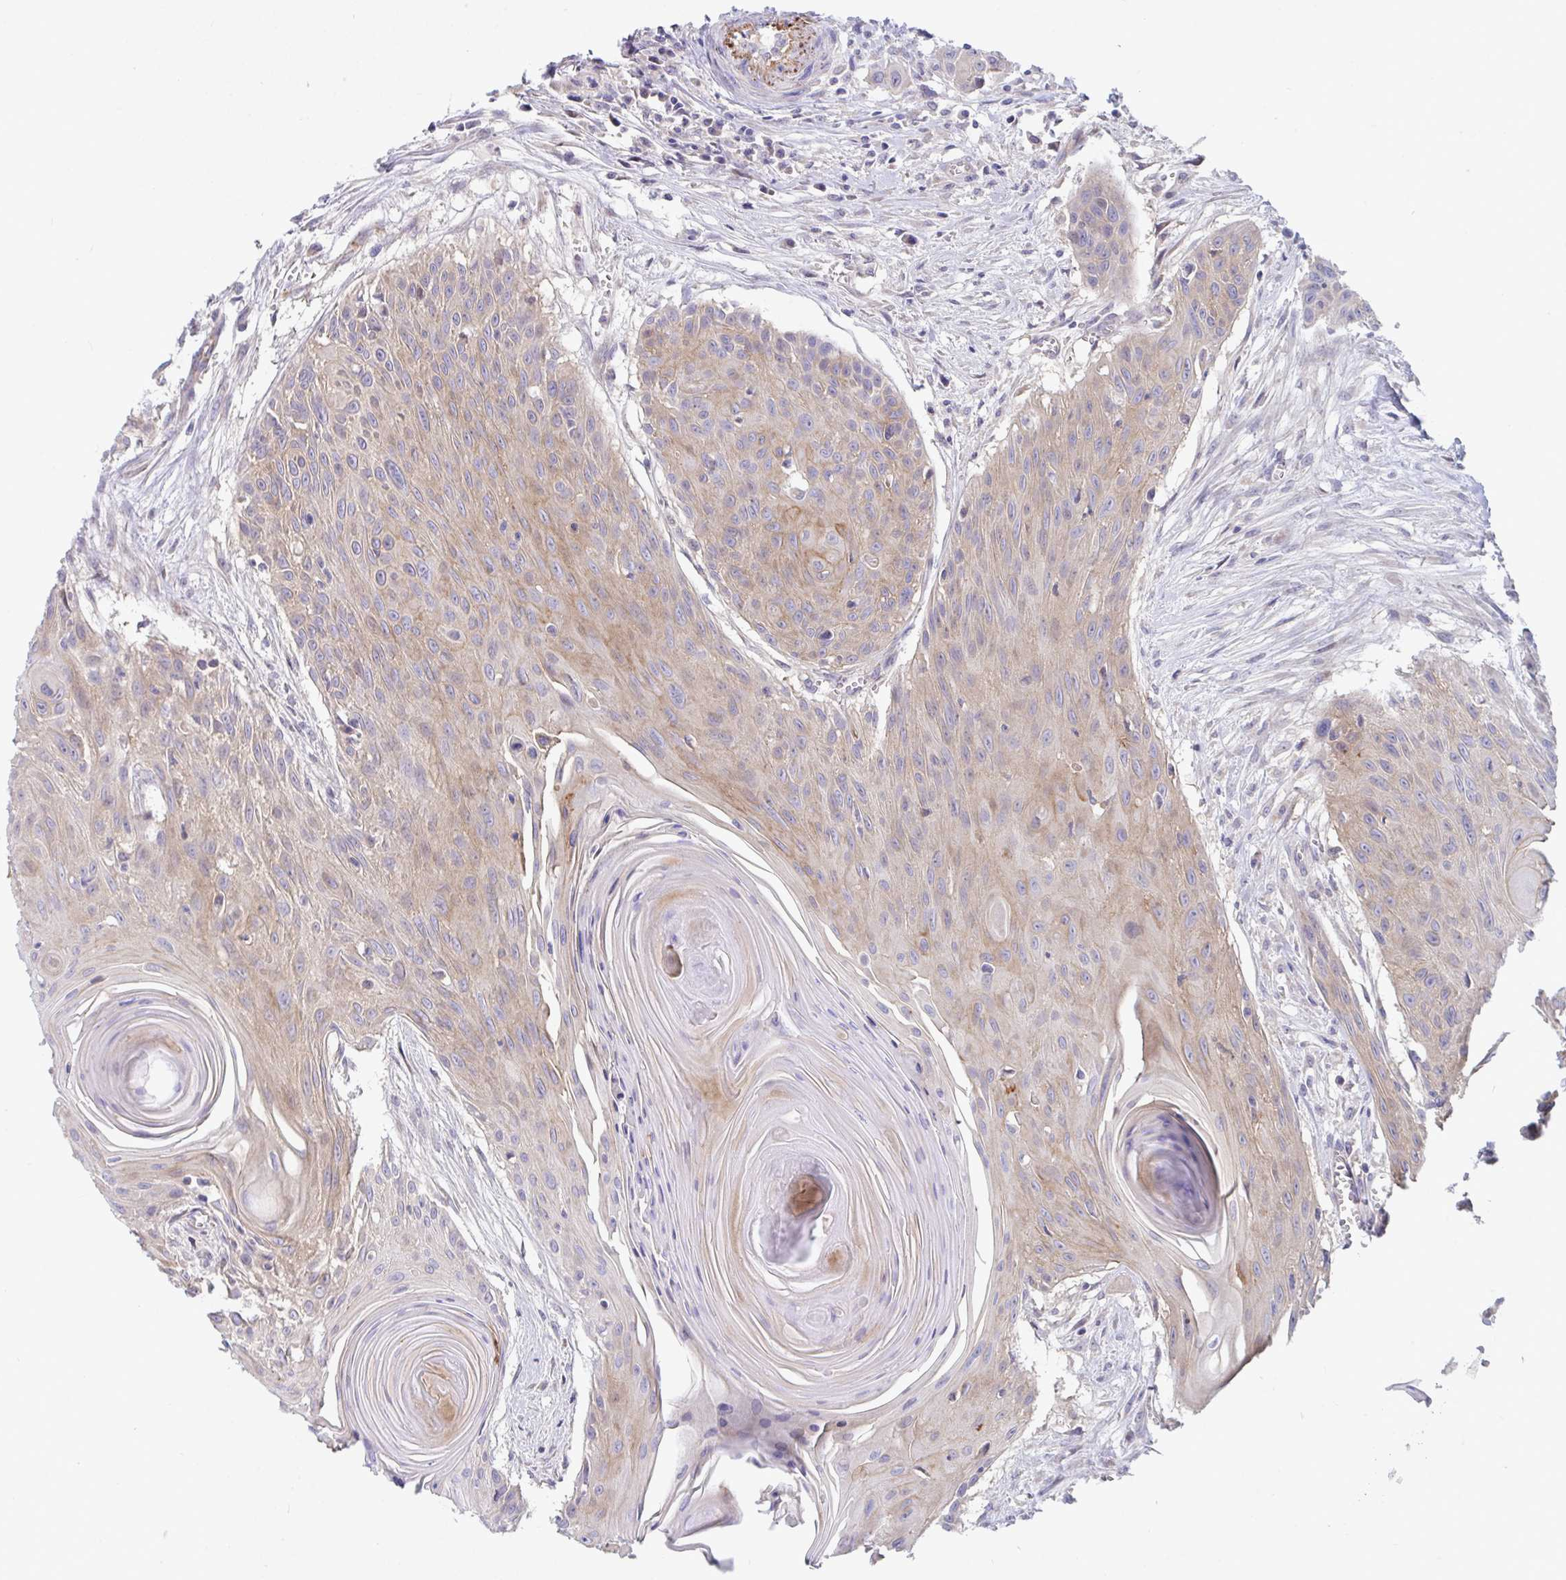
{"staining": {"intensity": "weak", "quantity": "25%-75%", "location": "cytoplasmic/membranous"}, "tissue": "head and neck cancer", "cell_type": "Tumor cells", "image_type": "cancer", "snomed": [{"axis": "morphology", "description": "Squamous cell carcinoma, NOS"}, {"axis": "topography", "description": "Lymph node"}, {"axis": "topography", "description": "Salivary gland"}, {"axis": "topography", "description": "Head-Neck"}], "caption": "The micrograph shows staining of head and neck squamous cell carcinoma, revealing weak cytoplasmic/membranous protein expression (brown color) within tumor cells. The staining was performed using DAB to visualize the protein expression in brown, while the nuclei were stained in blue with hematoxylin (Magnification: 20x).", "gene": "IL37", "patient": {"sex": "female", "age": 74}}